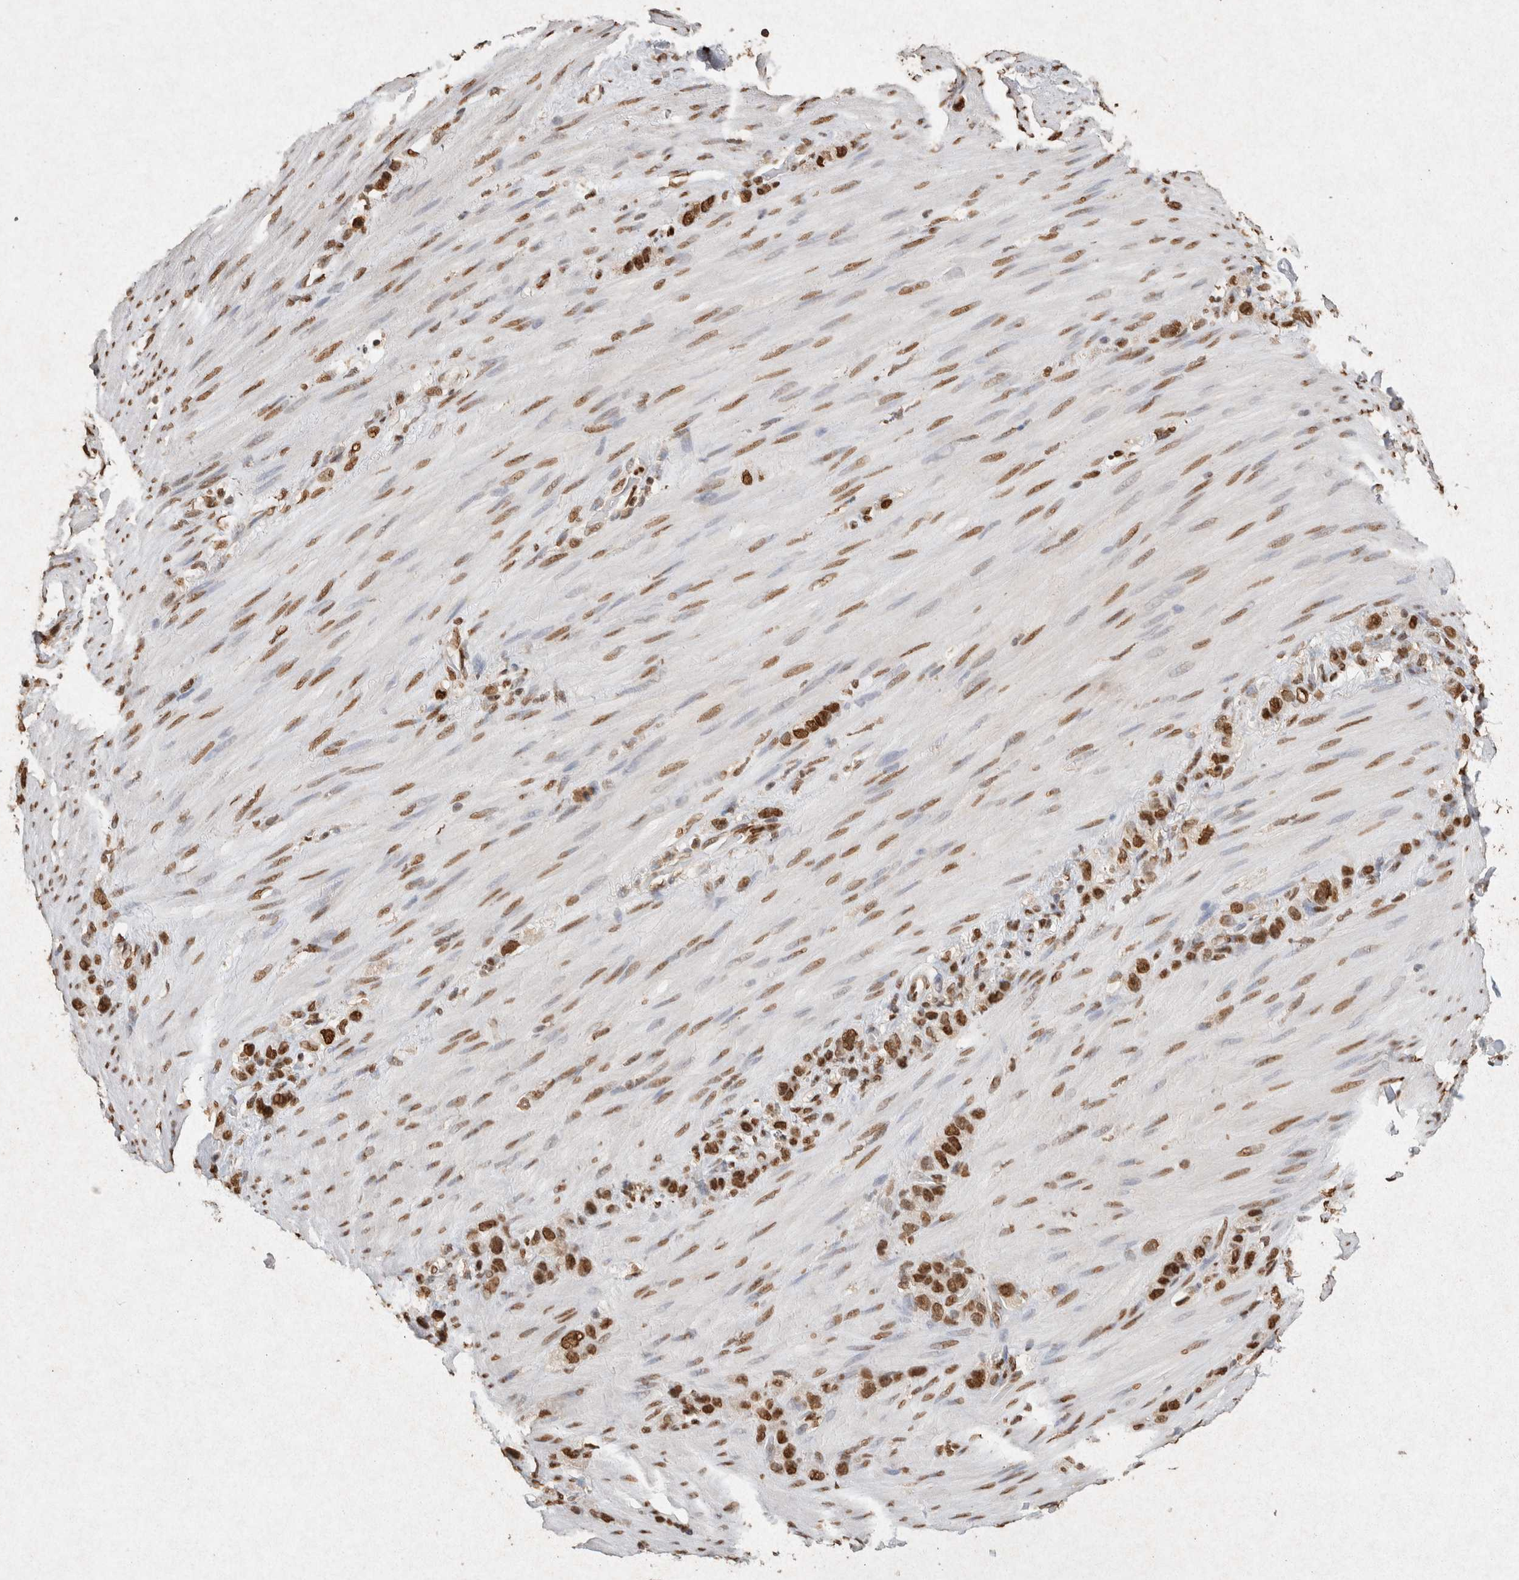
{"staining": {"intensity": "strong", "quantity": ">75%", "location": "nuclear"}, "tissue": "stomach cancer", "cell_type": "Tumor cells", "image_type": "cancer", "snomed": [{"axis": "morphology", "description": "Adenocarcinoma, NOS"}, {"axis": "morphology", "description": "Adenocarcinoma, High grade"}, {"axis": "topography", "description": "Stomach, upper"}, {"axis": "topography", "description": "Stomach, lower"}], "caption": "A brown stain labels strong nuclear expression of a protein in stomach adenocarcinoma tumor cells.", "gene": "HDGF", "patient": {"sex": "female", "age": 65}}